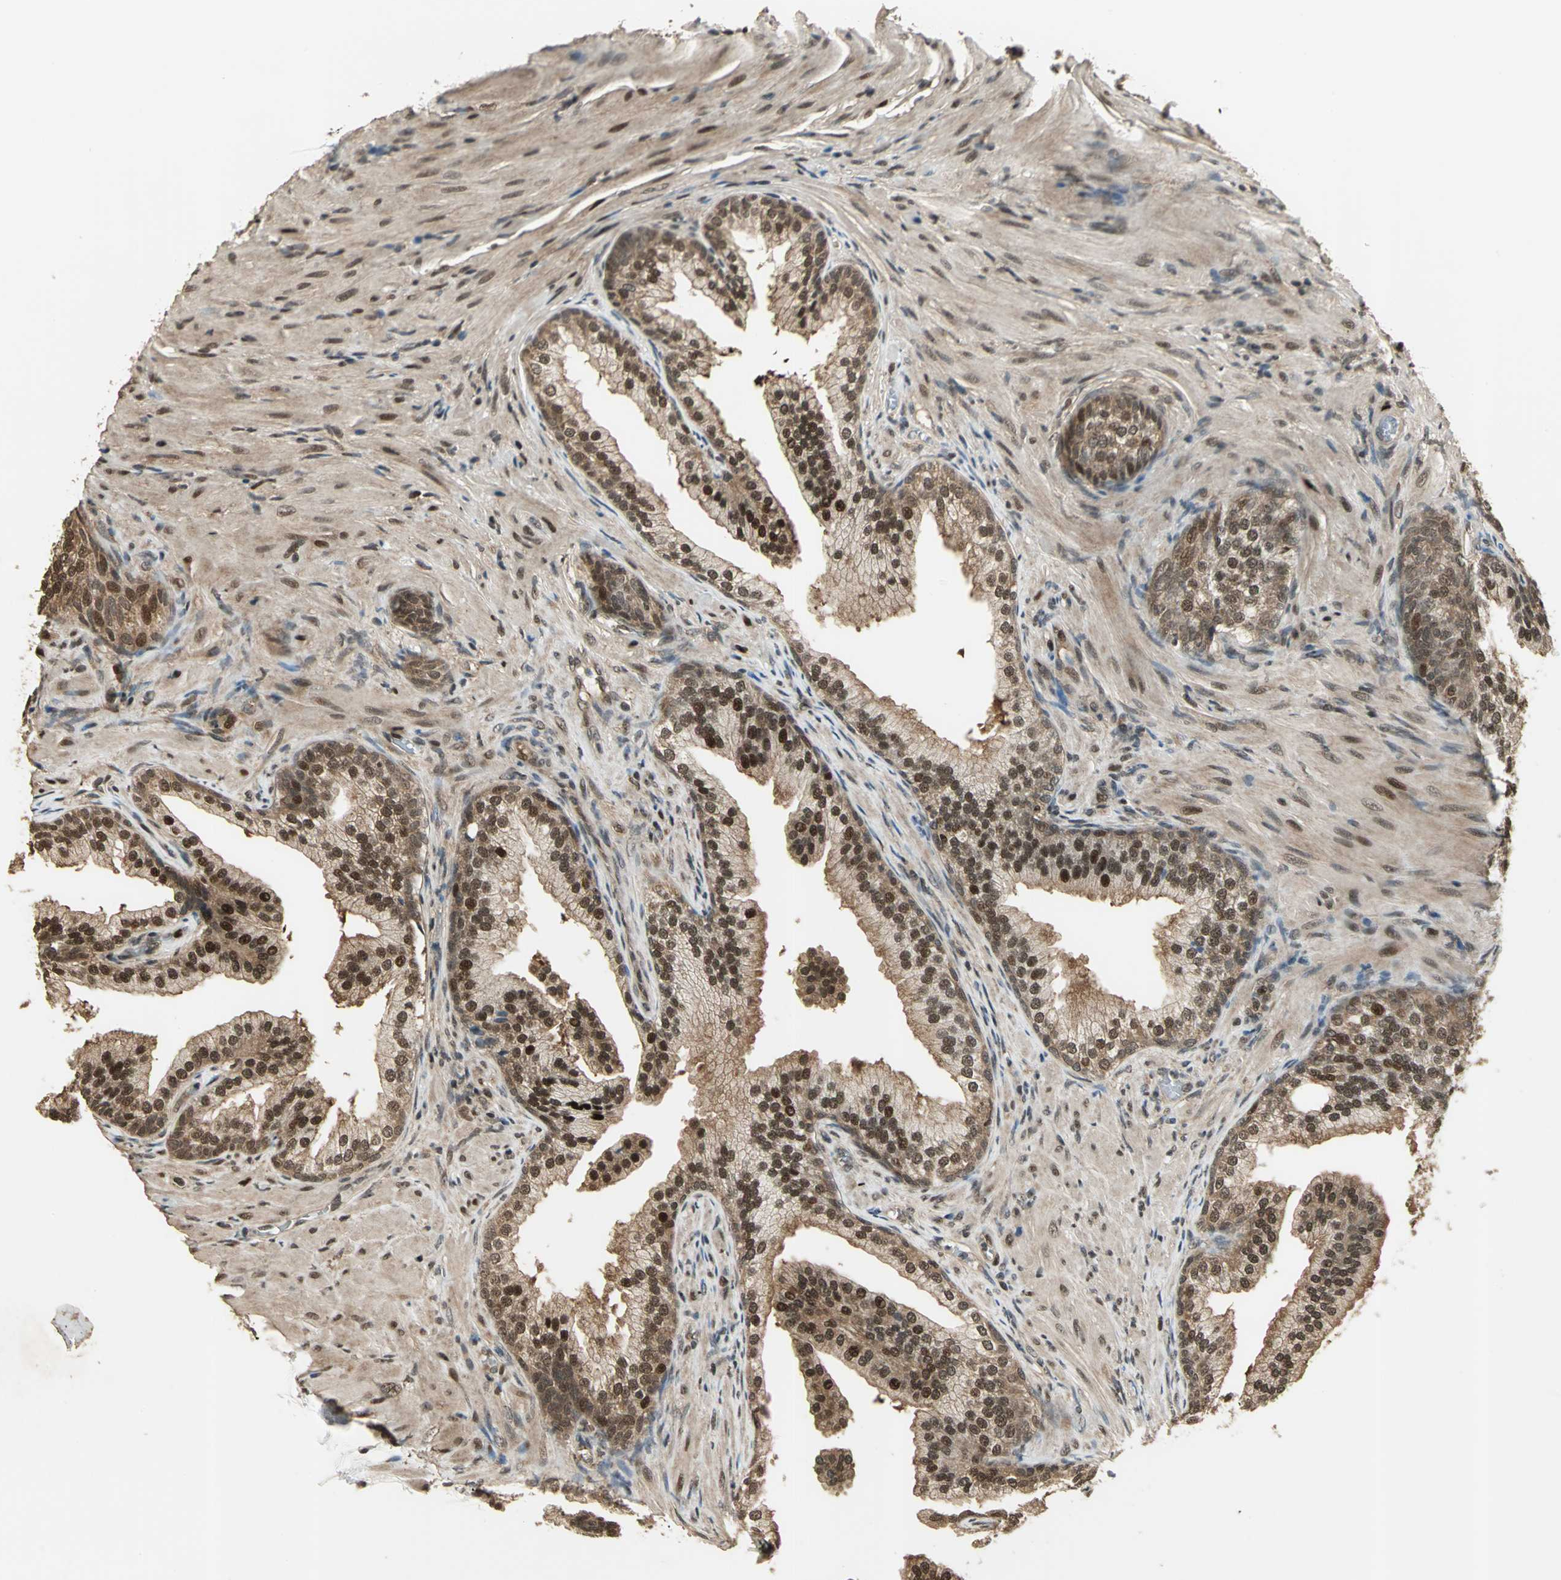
{"staining": {"intensity": "strong", "quantity": ">75%", "location": "cytoplasmic/membranous,nuclear"}, "tissue": "prostate", "cell_type": "Glandular cells", "image_type": "normal", "snomed": [{"axis": "morphology", "description": "Normal tissue, NOS"}, {"axis": "topography", "description": "Prostate"}], "caption": "The photomicrograph displays a brown stain indicating the presence of a protein in the cytoplasmic/membranous,nuclear of glandular cells in prostate.", "gene": "PSMC3", "patient": {"sex": "male", "age": 76}}